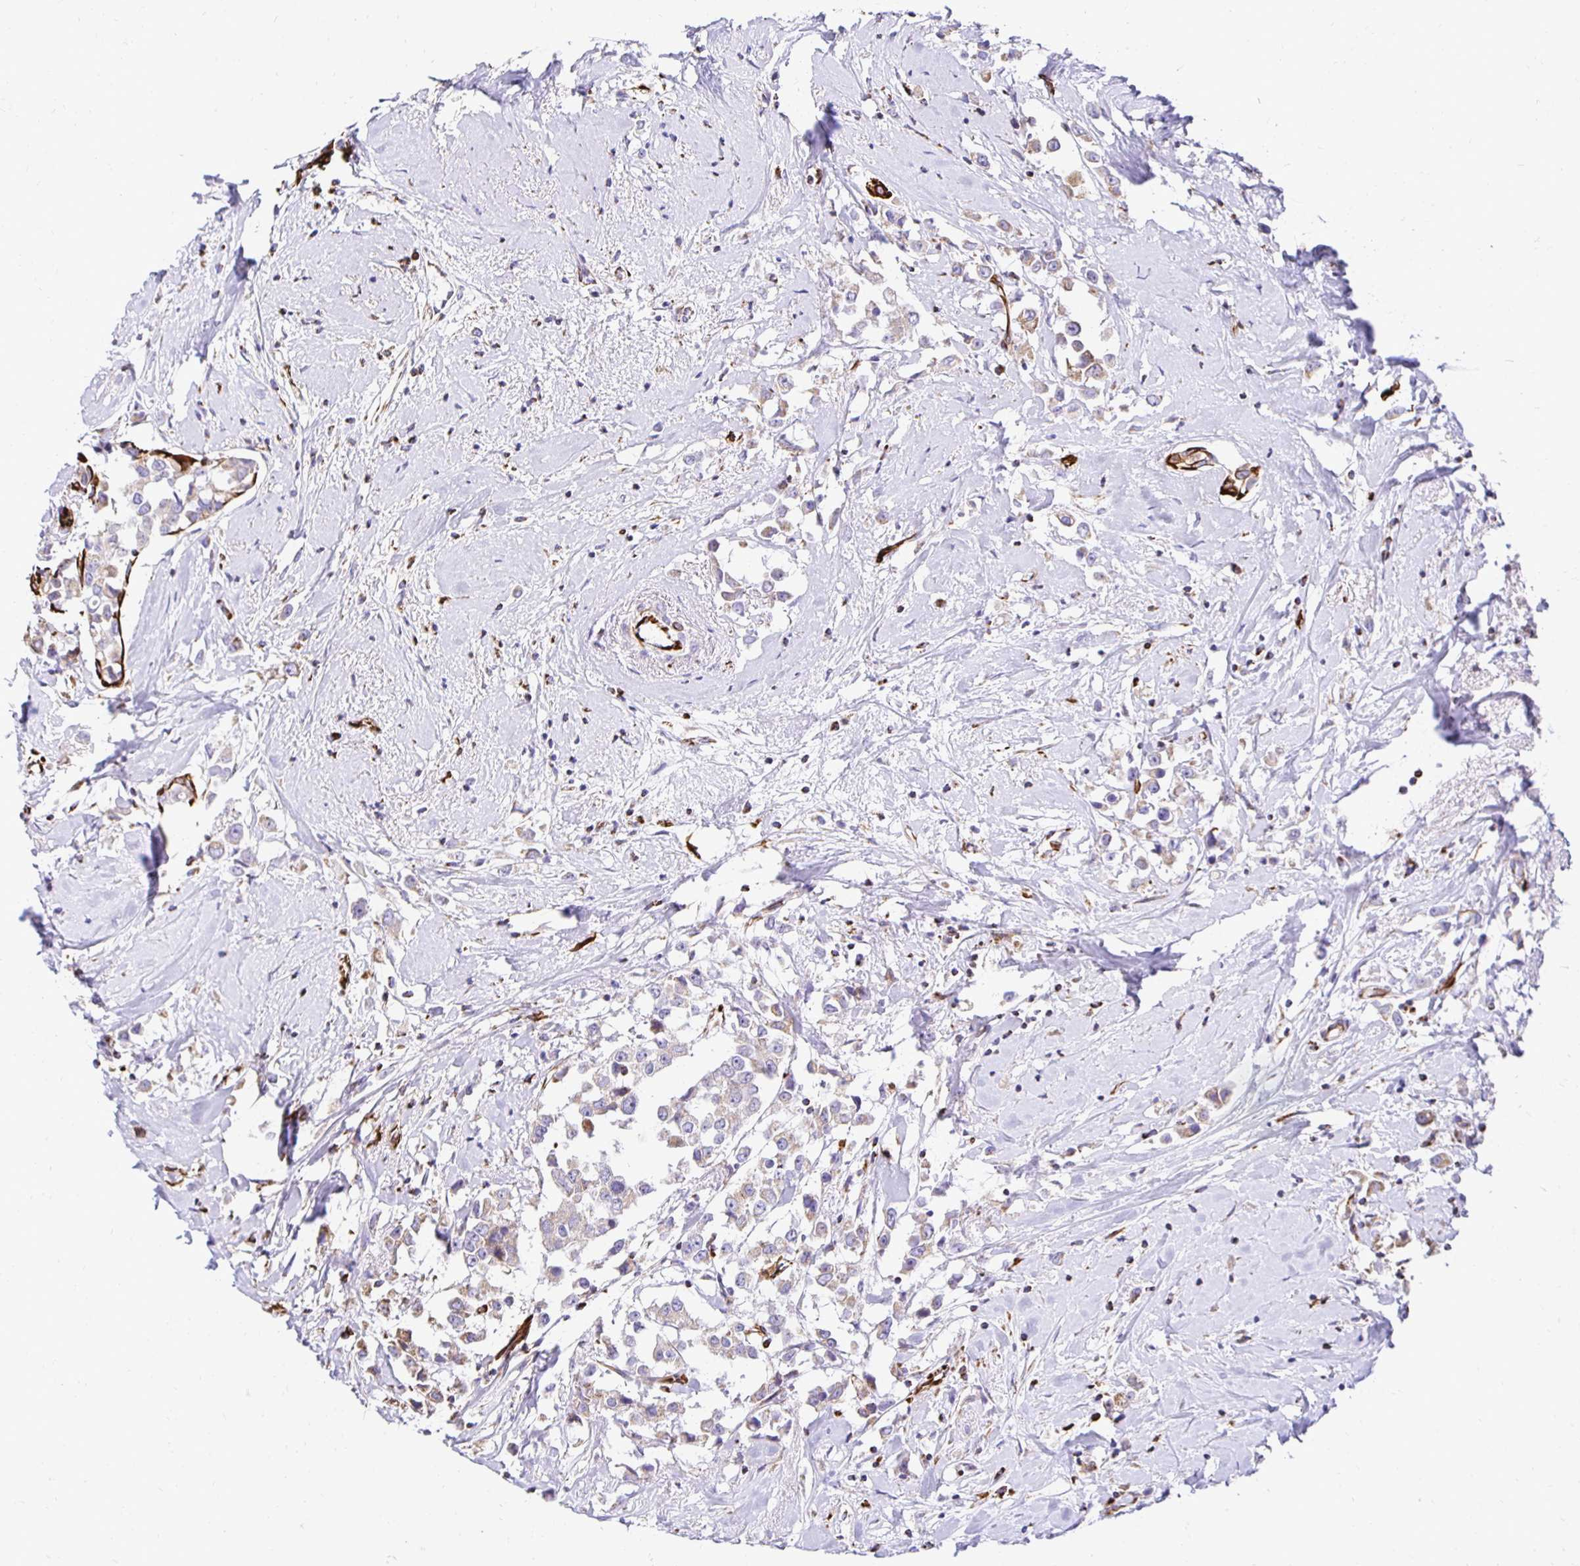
{"staining": {"intensity": "weak", "quantity": ">75%", "location": "cytoplasmic/membranous"}, "tissue": "breast cancer", "cell_type": "Tumor cells", "image_type": "cancer", "snomed": [{"axis": "morphology", "description": "Duct carcinoma"}, {"axis": "topography", "description": "Breast"}], "caption": "IHC photomicrograph of breast cancer (infiltrating ductal carcinoma) stained for a protein (brown), which displays low levels of weak cytoplasmic/membranous expression in approximately >75% of tumor cells.", "gene": "PLAAT2", "patient": {"sex": "female", "age": 61}}